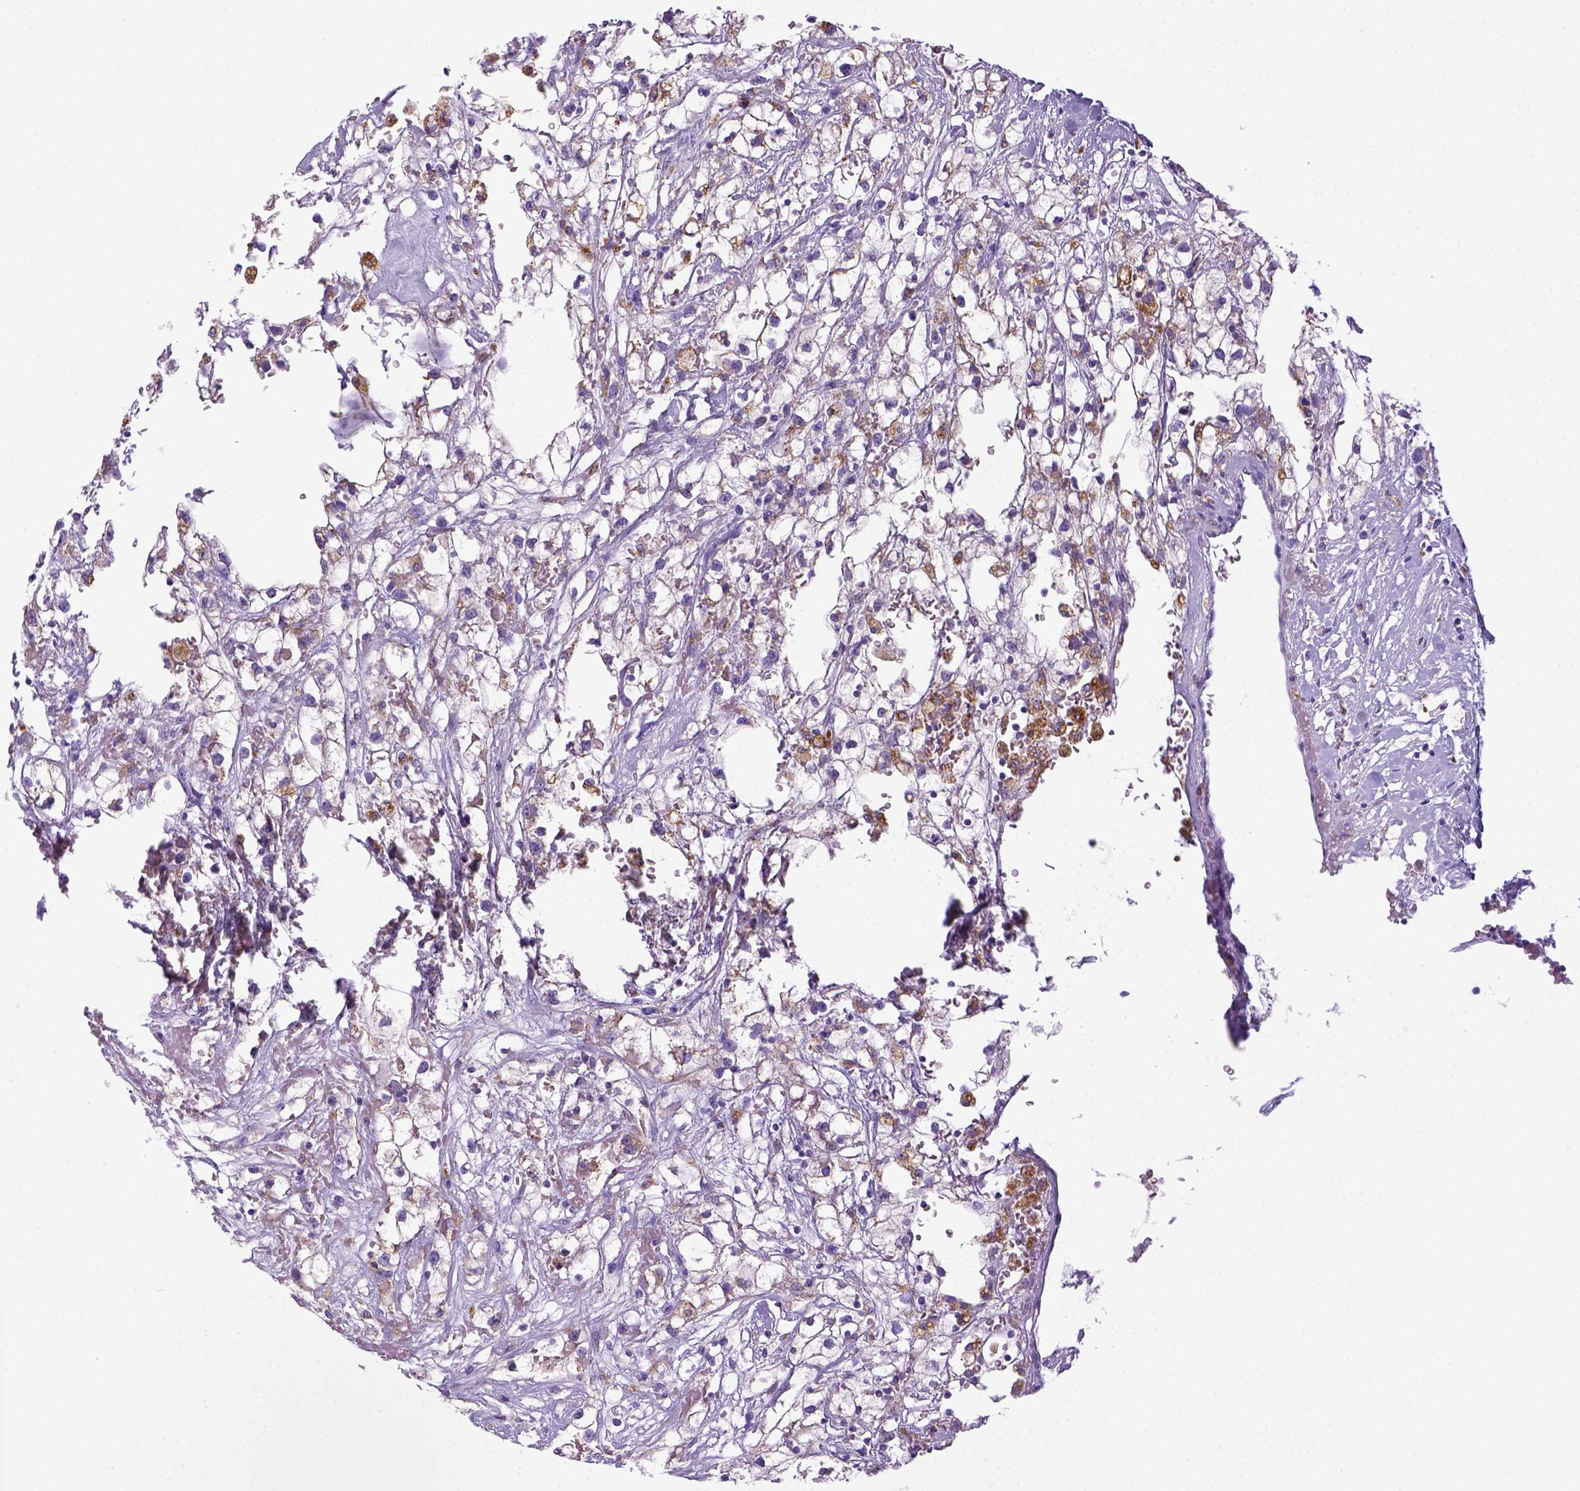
{"staining": {"intensity": "negative", "quantity": "none", "location": "none"}, "tissue": "renal cancer", "cell_type": "Tumor cells", "image_type": "cancer", "snomed": [{"axis": "morphology", "description": "Adenocarcinoma, NOS"}, {"axis": "topography", "description": "Kidney"}], "caption": "Renal cancer (adenocarcinoma) stained for a protein using IHC displays no staining tumor cells.", "gene": "CD68", "patient": {"sex": "male", "age": 59}}